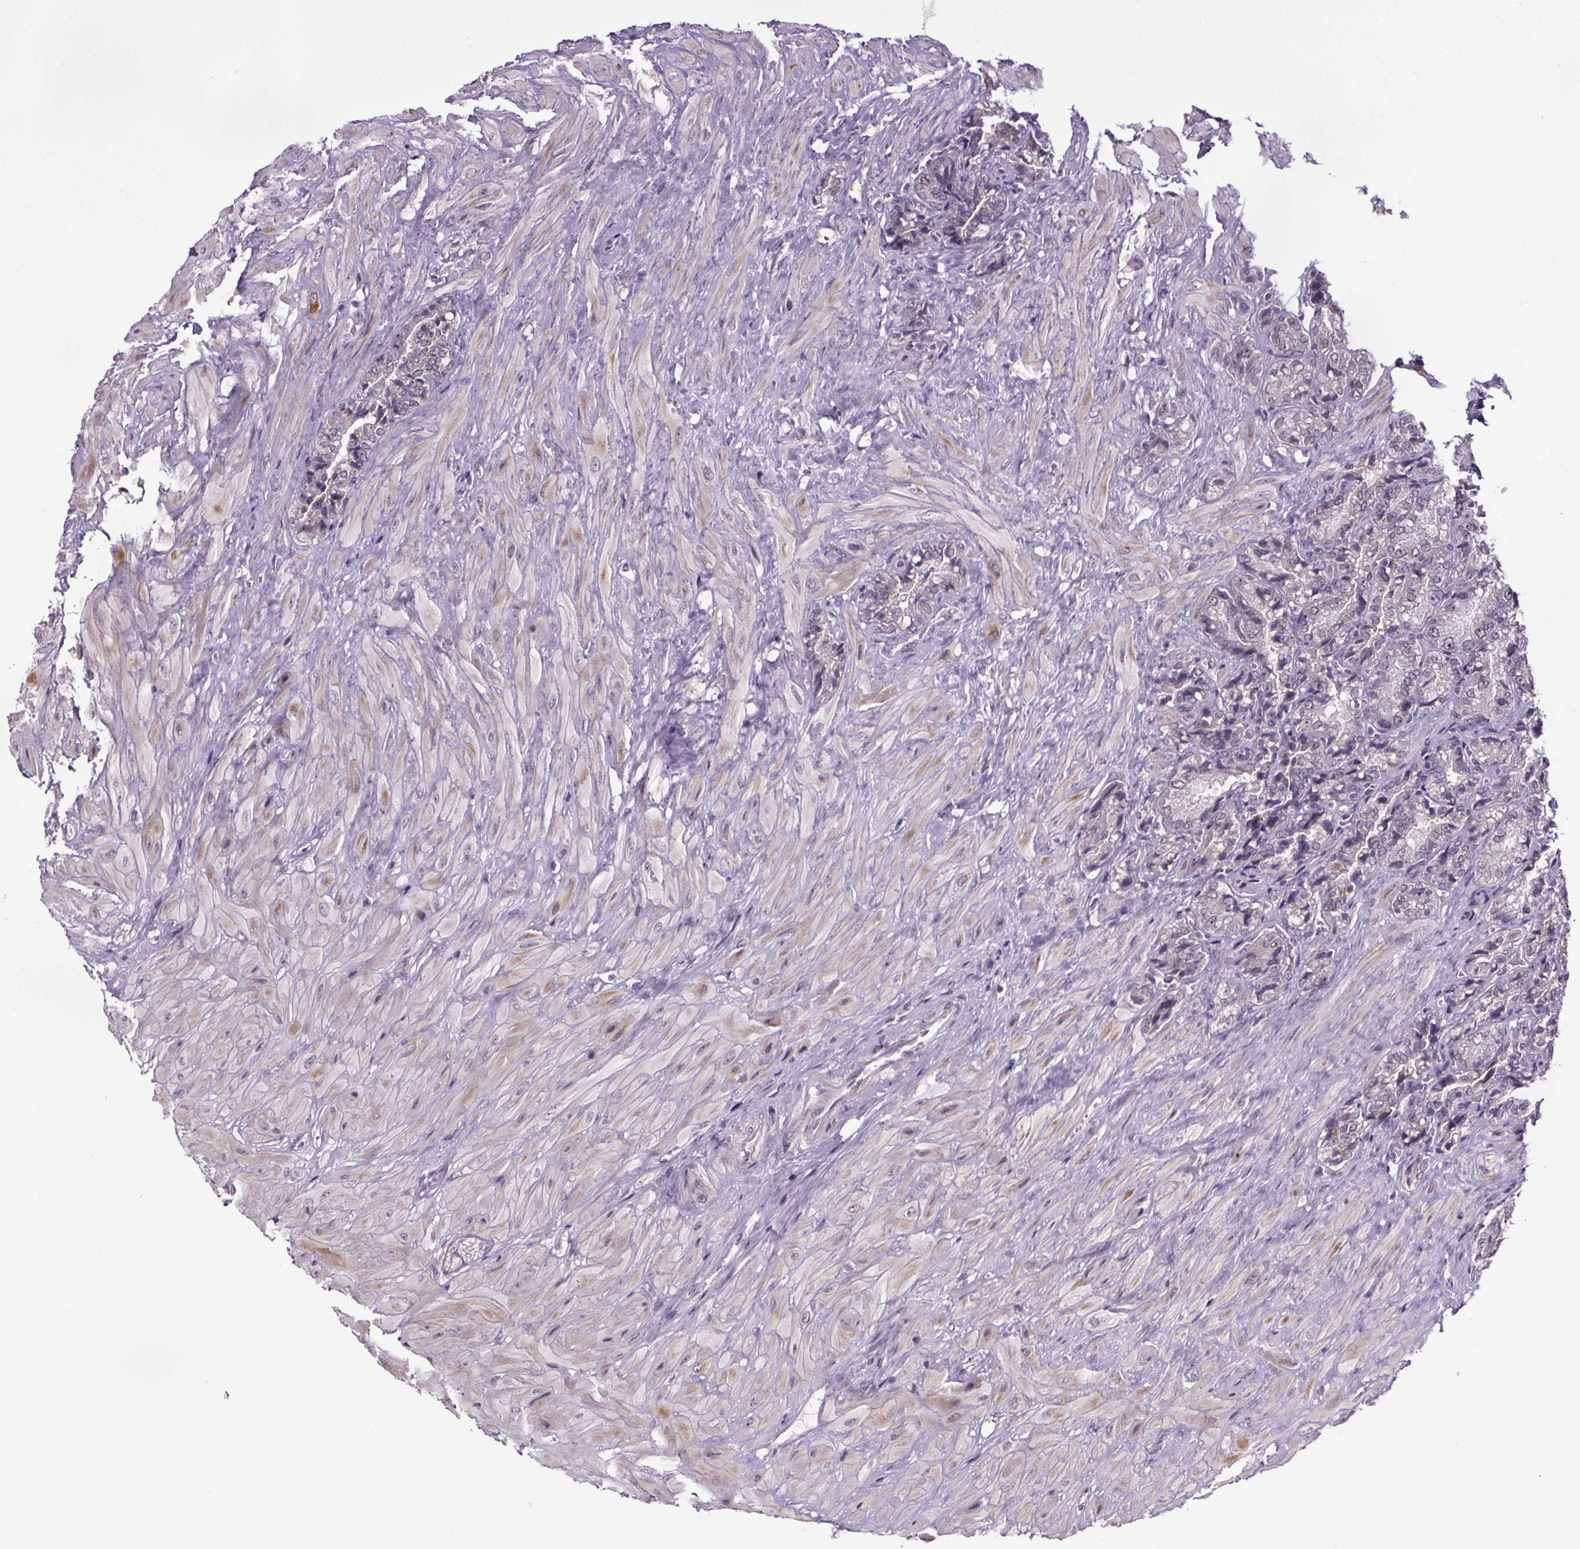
{"staining": {"intensity": "weak", "quantity": "<25%", "location": "nuclear"}, "tissue": "seminal vesicle", "cell_type": "Glandular cells", "image_type": "normal", "snomed": [{"axis": "morphology", "description": "Normal tissue, NOS"}, {"axis": "topography", "description": "Seminal veicle"}], "caption": "High power microscopy micrograph of an immunohistochemistry (IHC) image of unremarkable seminal vesicle, revealing no significant positivity in glandular cells.", "gene": "ATMIN", "patient": {"sex": "male", "age": 57}}